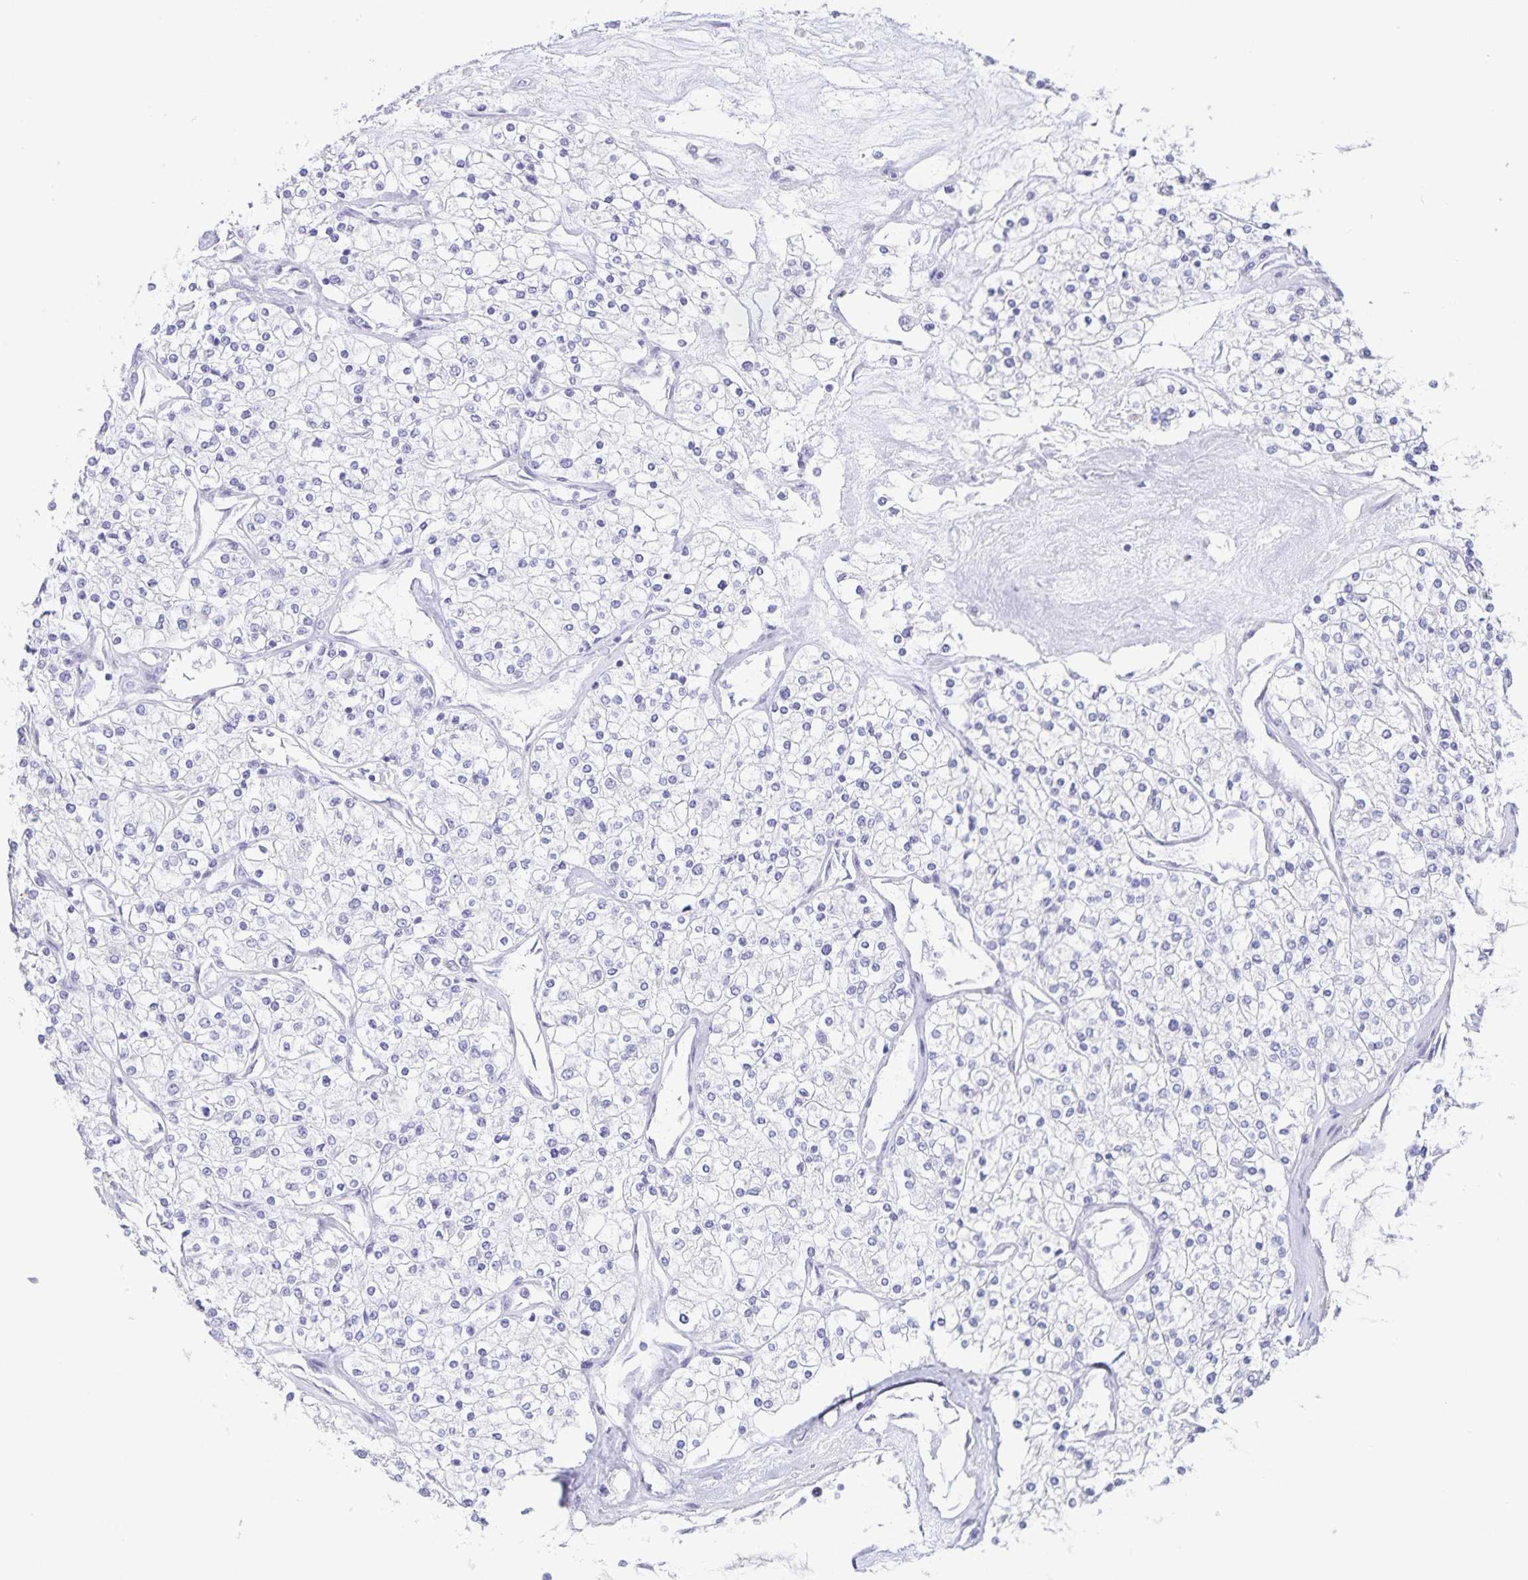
{"staining": {"intensity": "negative", "quantity": "none", "location": "none"}, "tissue": "renal cancer", "cell_type": "Tumor cells", "image_type": "cancer", "snomed": [{"axis": "morphology", "description": "Adenocarcinoma, NOS"}, {"axis": "topography", "description": "Kidney"}], "caption": "Immunohistochemistry image of neoplastic tissue: renal cancer stained with DAB reveals no significant protein positivity in tumor cells. (DAB (3,3'-diaminobenzidine) IHC visualized using brightfield microscopy, high magnification).", "gene": "AQP4", "patient": {"sex": "male", "age": 80}}